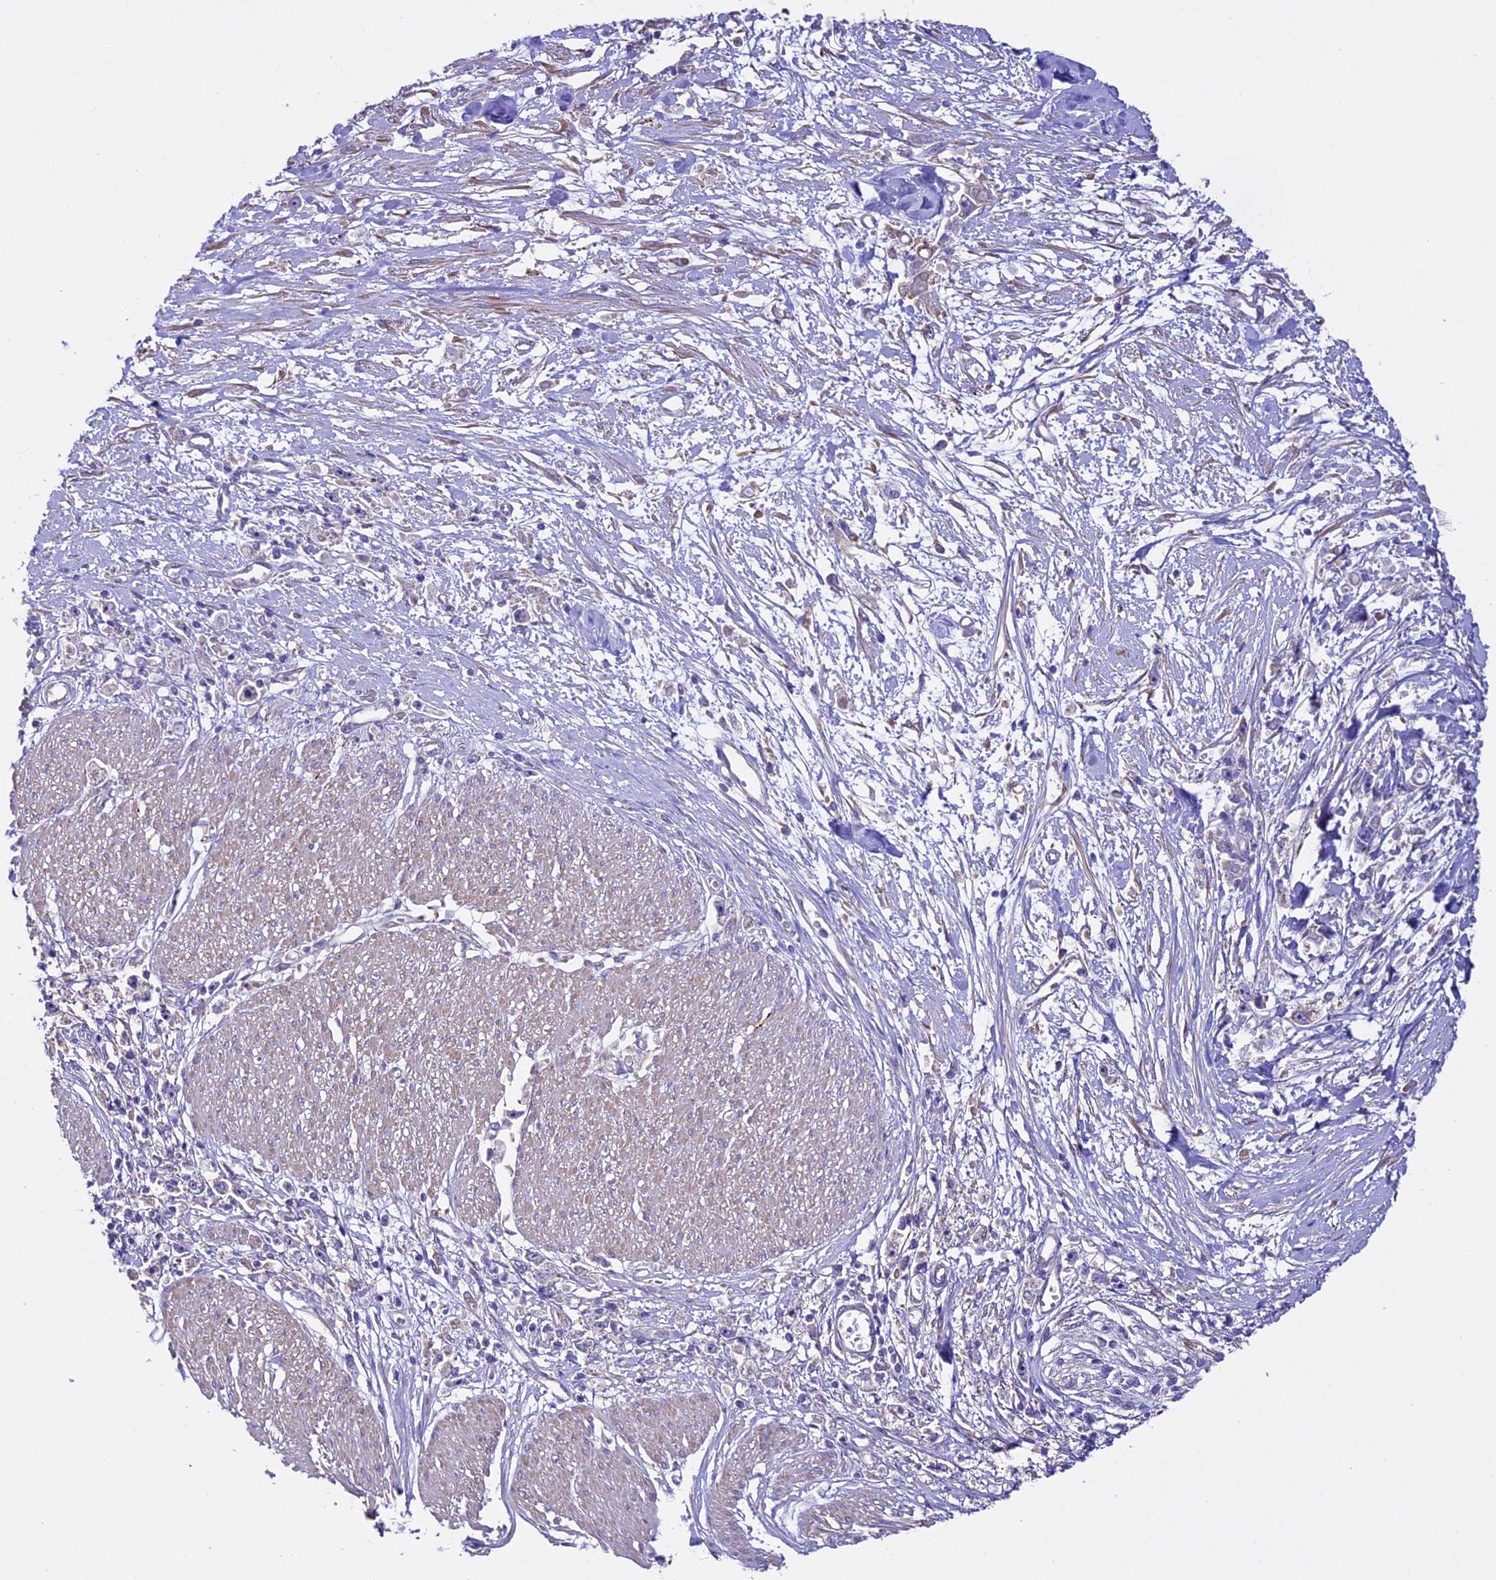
{"staining": {"intensity": "negative", "quantity": "none", "location": "none"}, "tissue": "stomach cancer", "cell_type": "Tumor cells", "image_type": "cancer", "snomed": [{"axis": "morphology", "description": "Adenocarcinoma, NOS"}, {"axis": "topography", "description": "Stomach"}], "caption": "Immunohistochemistry (IHC) of stomach cancer reveals no positivity in tumor cells.", "gene": "SPIRE1", "patient": {"sex": "female", "age": 59}}